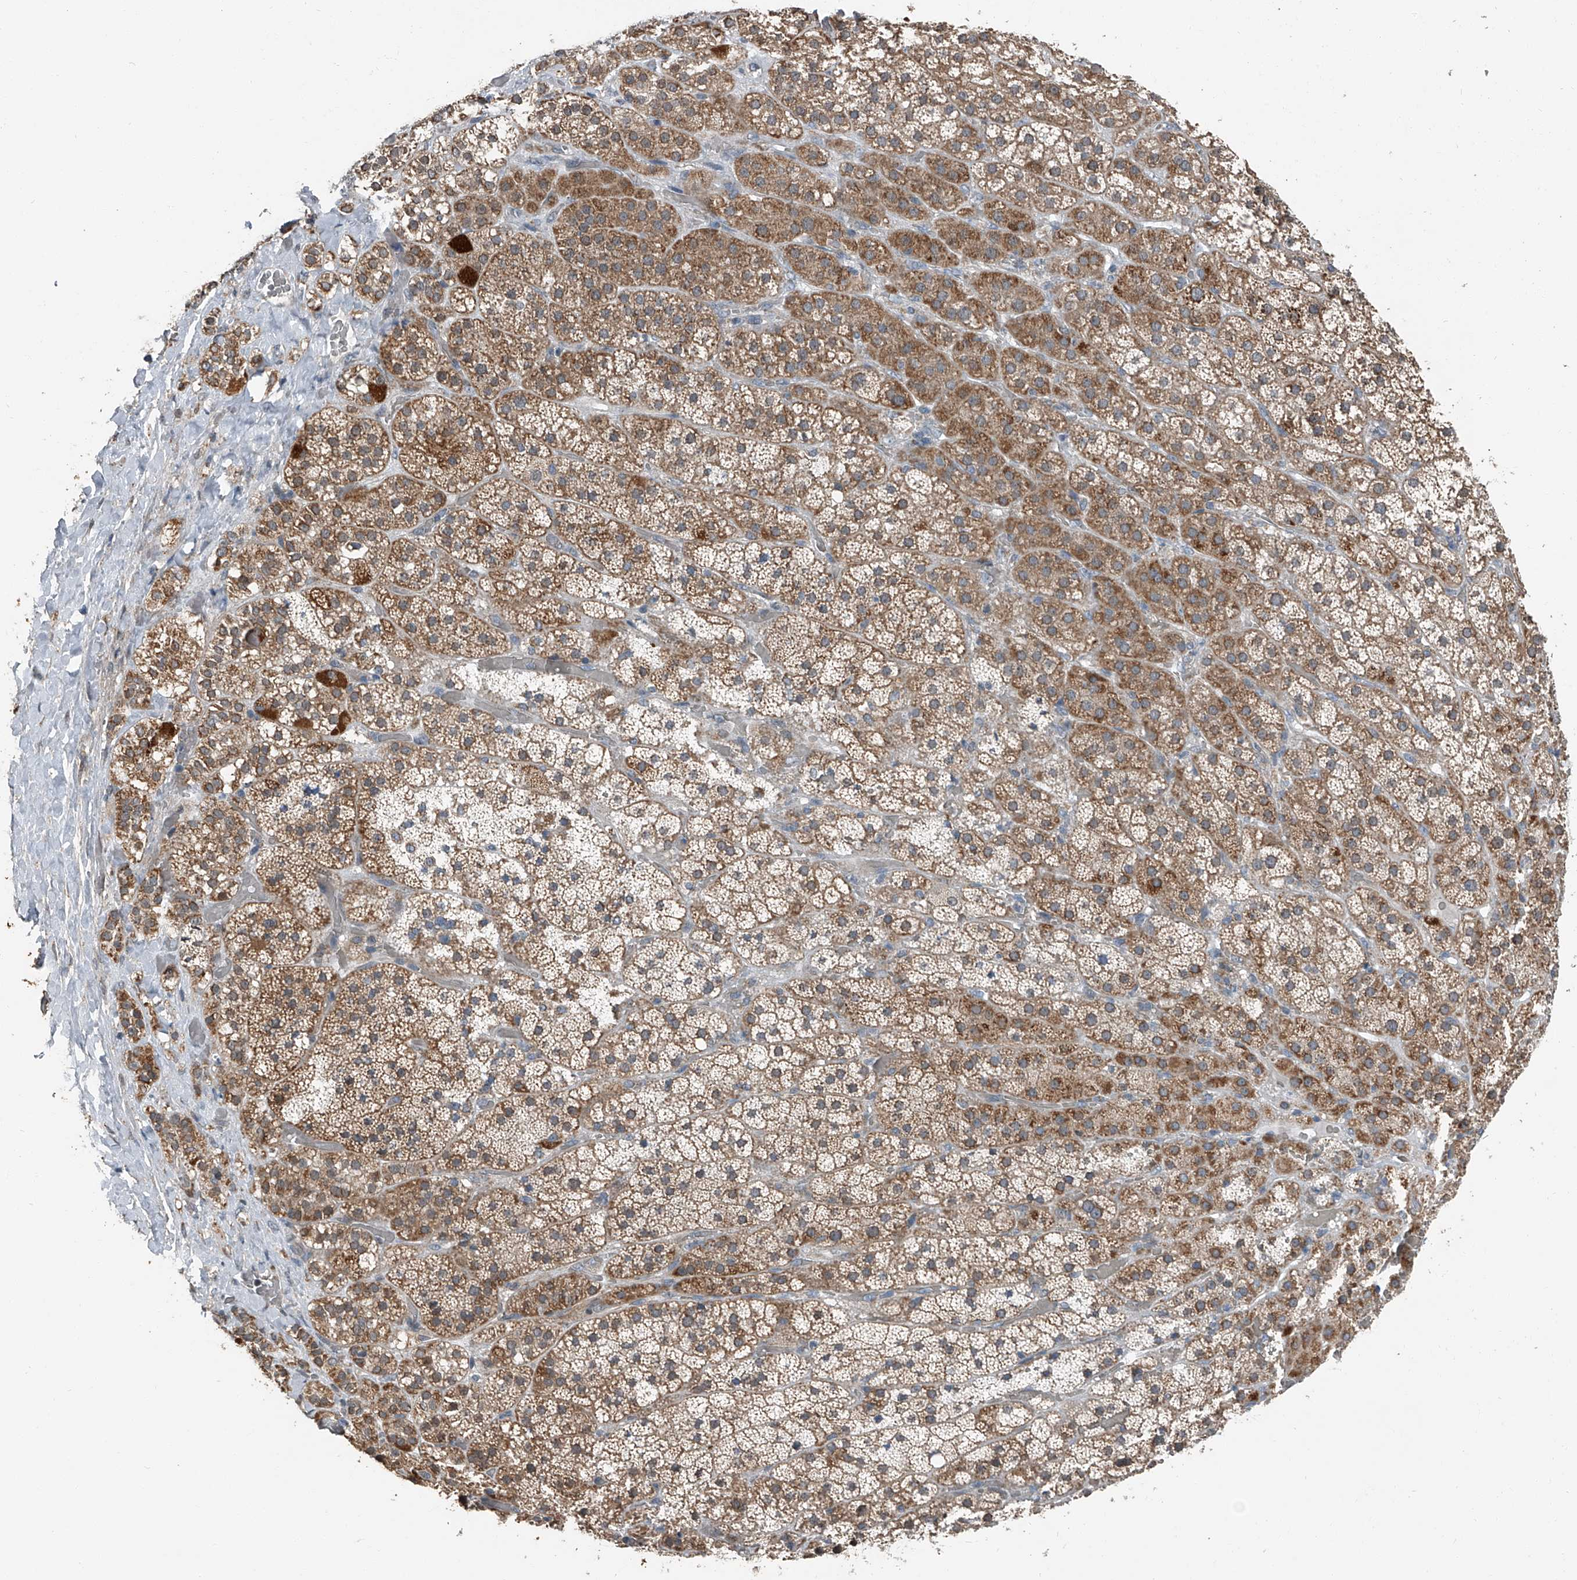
{"staining": {"intensity": "strong", "quantity": ">75%", "location": "cytoplasmic/membranous"}, "tissue": "adrenal gland", "cell_type": "Glandular cells", "image_type": "normal", "snomed": [{"axis": "morphology", "description": "Normal tissue, NOS"}, {"axis": "topography", "description": "Adrenal gland"}], "caption": "A histopathology image of adrenal gland stained for a protein demonstrates strong cytoplasmic/membranous brown staining in glandular cells.", "gene": "CHRNA7", "patient": {"sex": "male", "age": 57}}